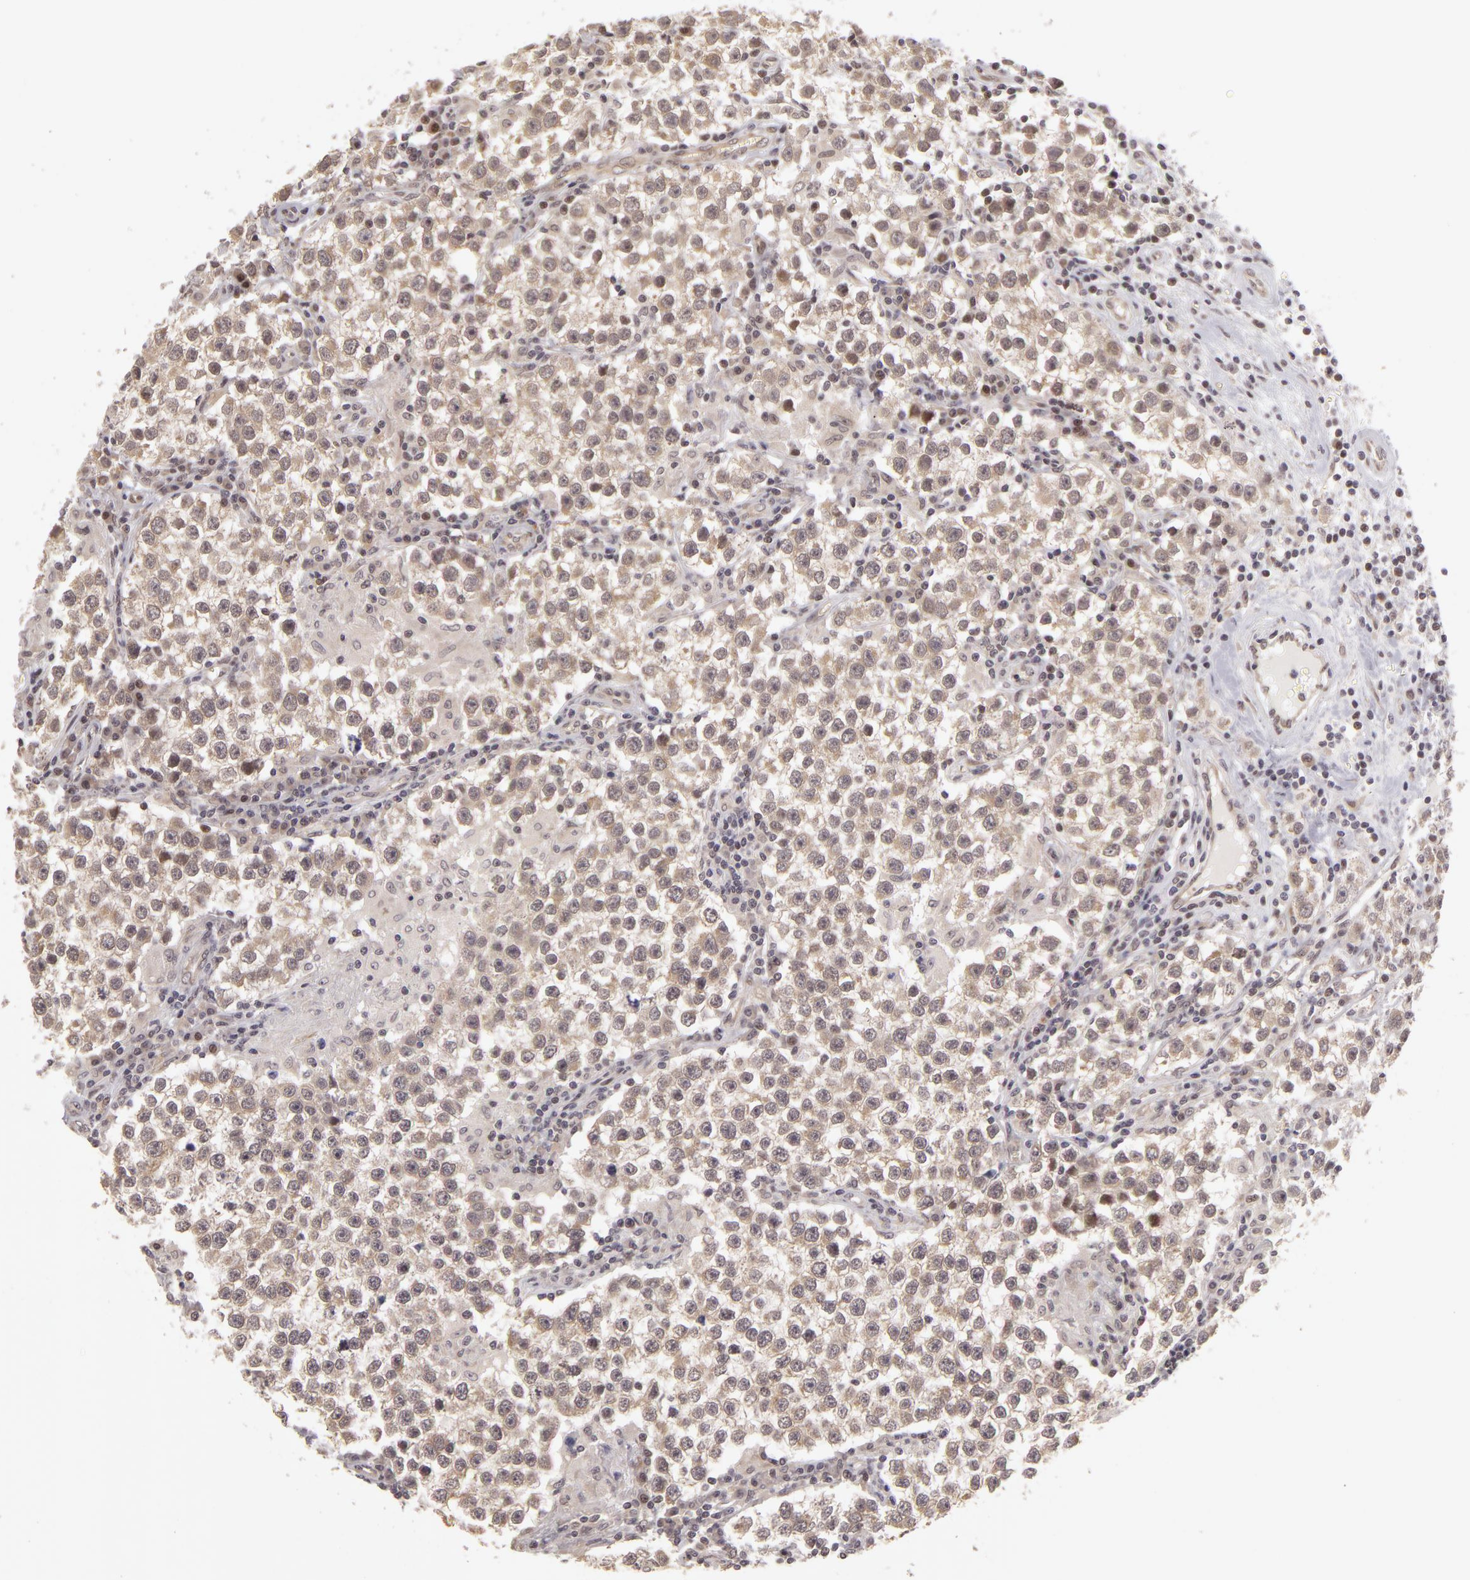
{"staining": {"intensity": "weak", "quantity": "25%-75%", "location": "cytoplasmic/membranous"}, "tissue": "testis cancer", "cell_type": "Tumor cells", "image_type": "cancer", "snomed": [{"axis": "morphology", "description": "Seminoma, NOS"}, {"axis": "topography", "description": "Testis"}], "caption": "Seminoma (testis) tissue reveals weak cytoplasmic/membranous positivity in about 25%-75% of tumor cells, visualized by immunohistochemistry. (DAB (3,3'-diaminobenzidine) IHC with brightfield microscopy, high magnification).", "gene": "ZNF133", "patient": {"sex": "male", "age": 36}}